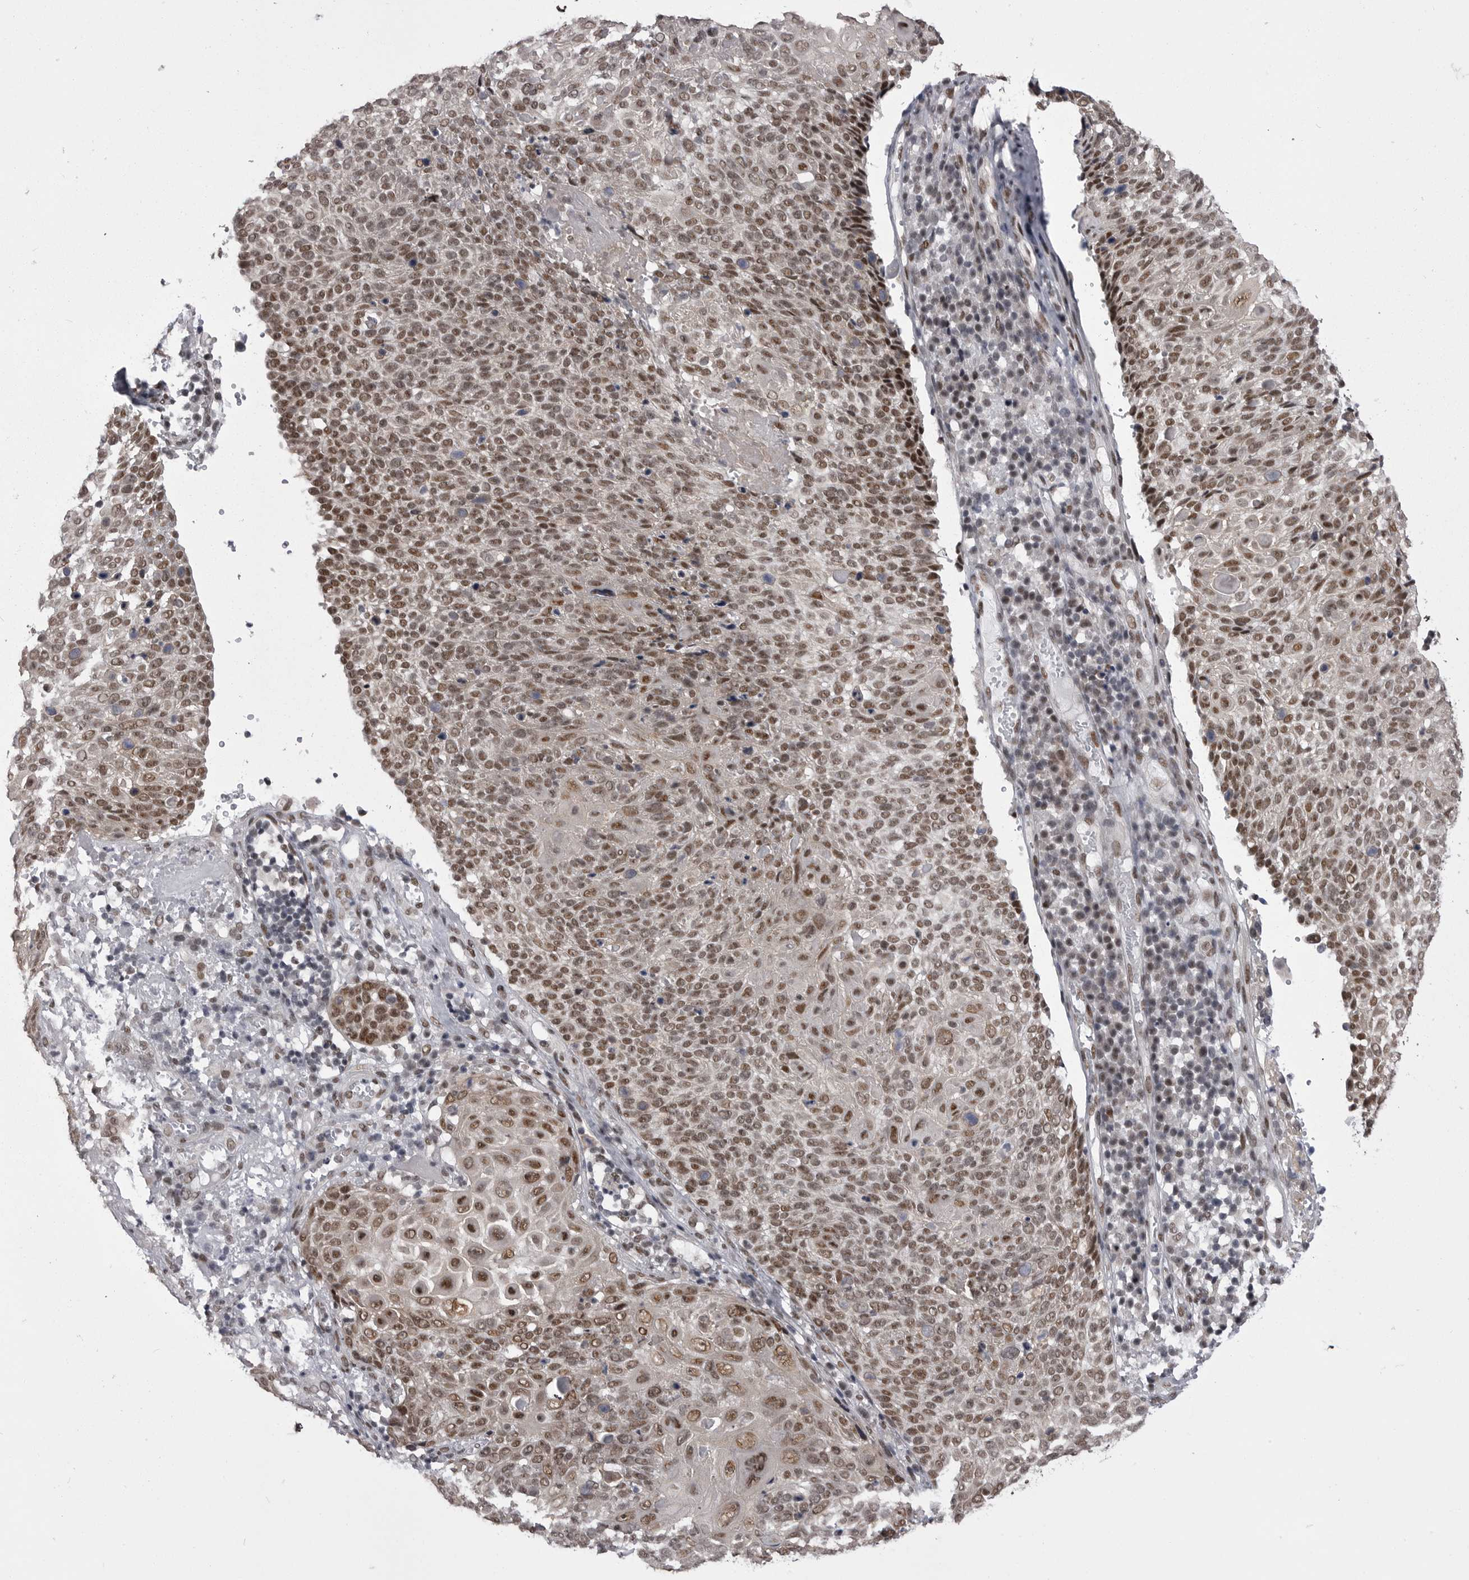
{"staining": {"intensity": "moderate", "quantity": ">75%", "location": "nuclear"}, "tissue": "cervical cancer", "cell_type": "Tumor cells", "image_type": "cancer", "snomed": [{"axis": "morphology", "description": "Squamous cell carcinoma, NOS"}, {"axis": "topography", "description": "Cervix"}], "caption": "Protein expression analysis of squamous cell carcinoma (cervical) reveals moderate nuclear expression in approximately >75% of tumor cells.", "gene": "MEPCE", "patient": {"sex": "female", "age": 74}}